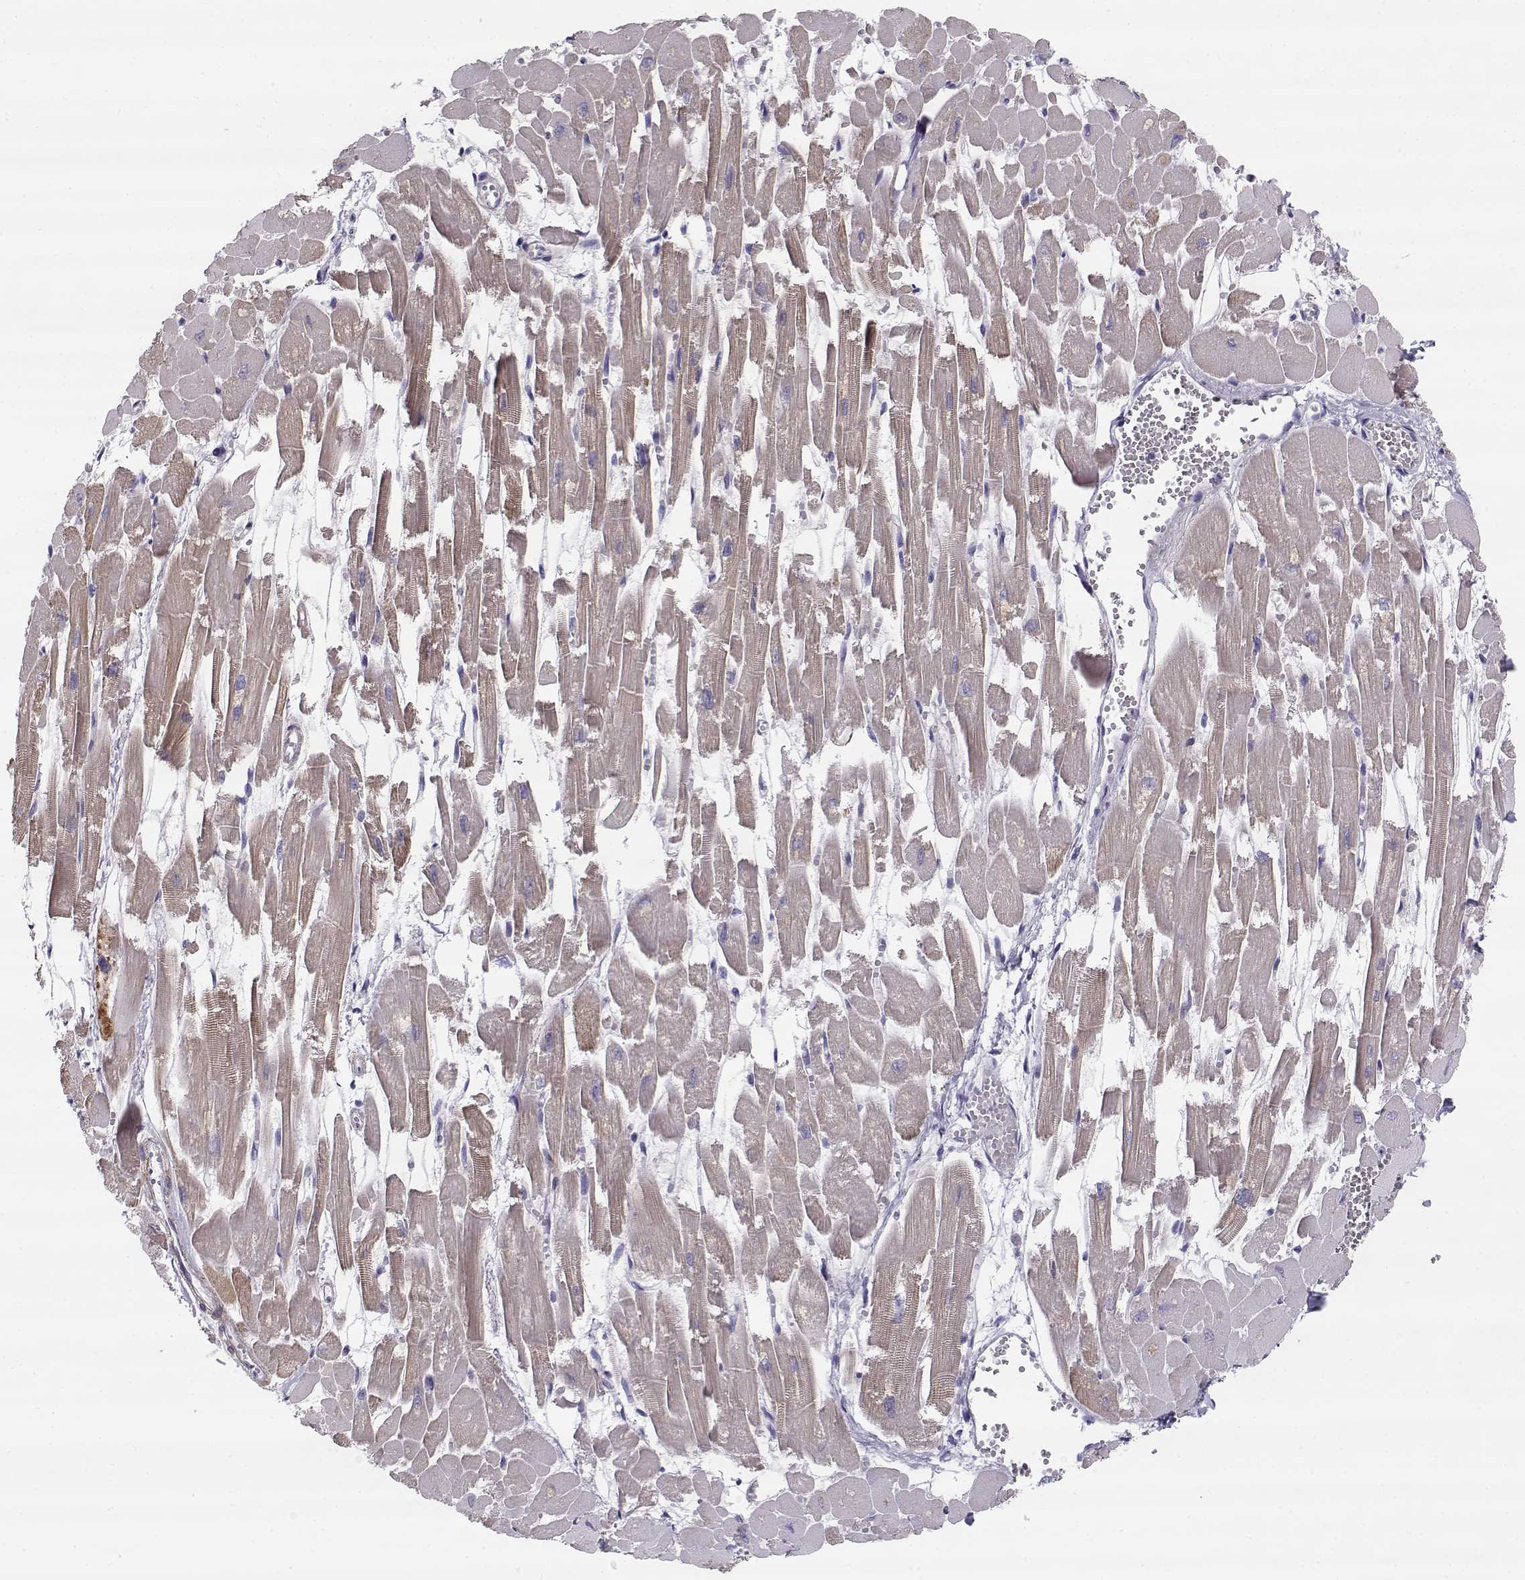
{"staining": {"intensity": "weak", "quantity": ">75%", "location": "cytoplasmic/membranous"}, "tissue": "heart muscle", "cell_type": "Cardiomyocytes", "image_type": "normal", "snomed": [{"axis": "morphology", "description": "Normal tissue, NOS"}, {"axis": "topography", "description": "Heart"}], "caption": "This micrograph exhibits immunohistochemistry (IHC) staining of unremarkable heart muscle, with low weak cytoplasmic/membranous positivity in about >75% of cardiomyocytes.", "gene": "CREB3L3", "patient": {"sex": "female", "age": 52}}